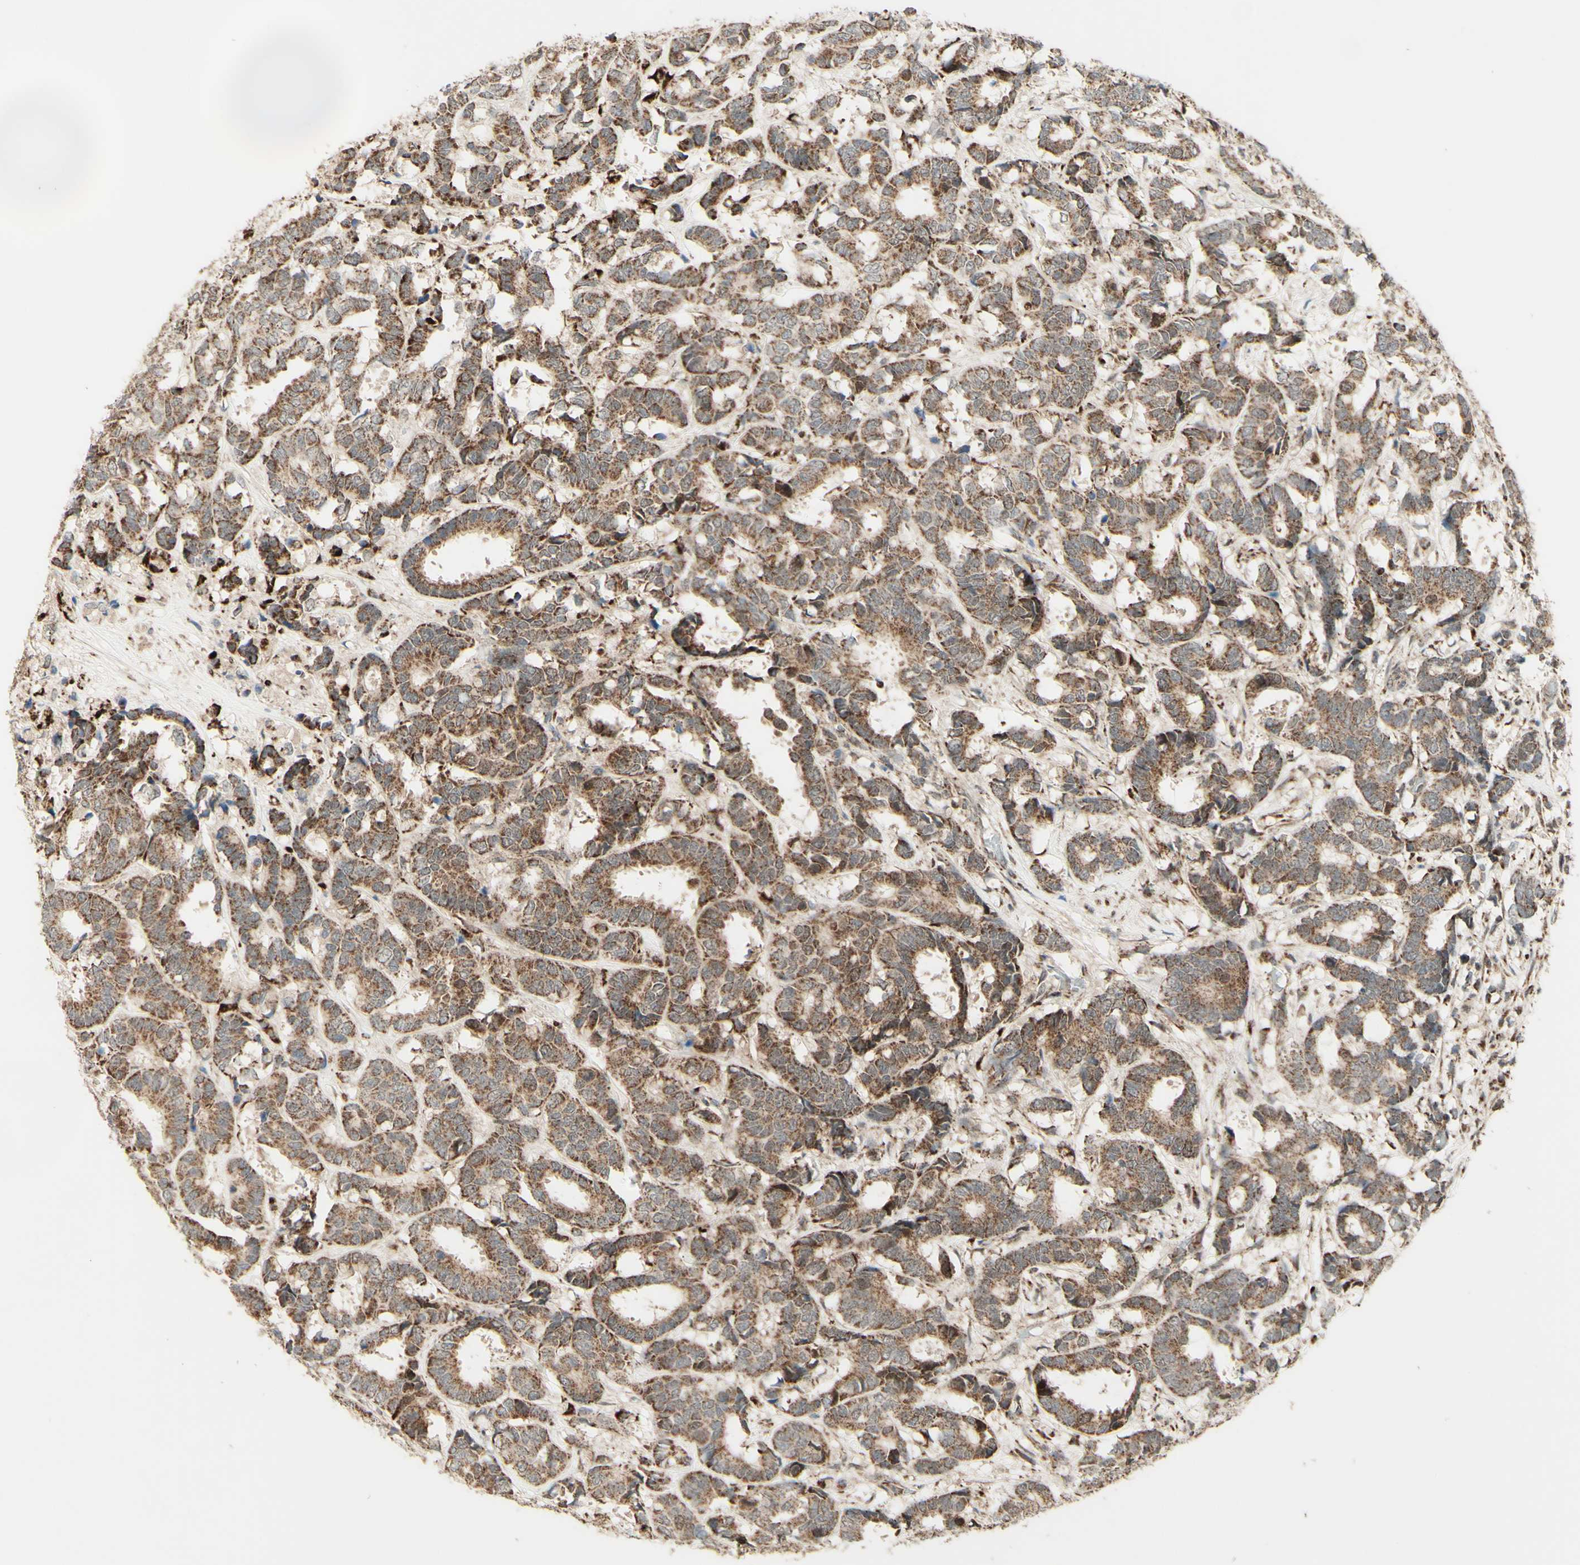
{"staining": {"intensity": "moderate", "quantity": ">75%", "location": "cytoplasmic/membranous"}, "tissue": "breast cancer", "cell_type": "Tumor cells", "image_type": "cancer", "snomed": [{"axis": "morphology", "description": "Duct carcinoma"}, {"axis": "topography", "description": "Breast"}], "caption": "IHC staining of breast invasive ductal carcinoma, which demonstrates medium levels of moderate cytoplasmic/membranous positivity in approximately >75% of tumor cells indicating moderate cytoplasmic/membranous protein staining. The staining was performed using DAB (brown) for protein detection and nuclei were counterstained in hematoxylin (blue).", "gene": "DHRS3", "patient": {"sex": "female", "age": 87}}